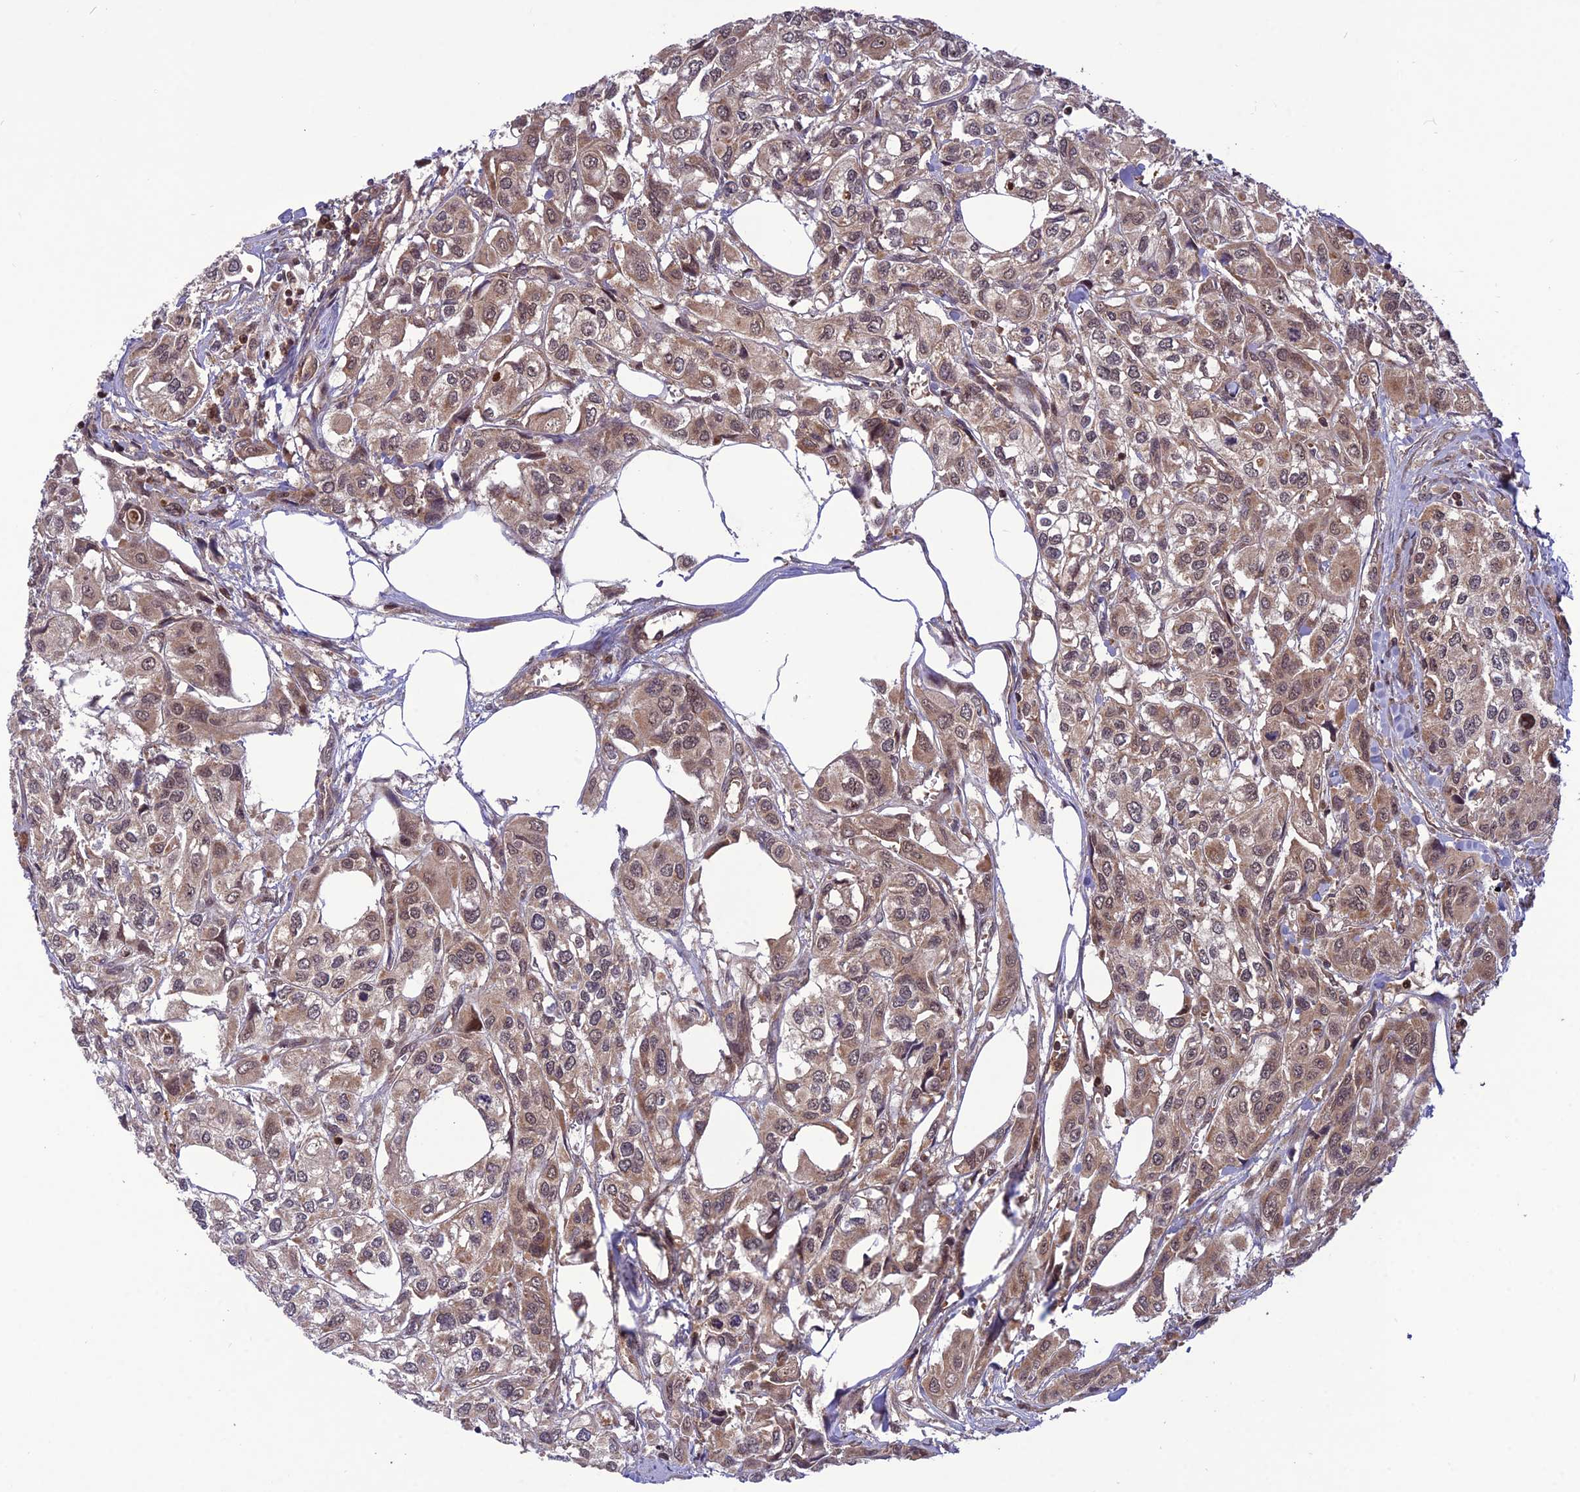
{"staining": {"intensity": "weak", "quantity": ">75%", "location": "cytoplasmic/membranous,nuclear"}, "tissue": "urothelial cancer", "cell_type": "Tumor cells", "image_type": "cancer", "snomed": [{"axis": "morphology", "description": "Urothelial carcinoma, High grade"}, {"axis": "topography", "description": "Urinary bladder"}], "caption": "Immunohistochemistry staining of urothelial cancer, which displays low levels of weak cytoplasmic/membranous and nuclear expression in about >75% of tumor cells indicating weak cytoplasmic/membranous and nuclear protein expression. The staining was performed using DAB (brown) for protein detection and nuclei were counterstained in hematoxylin (blue).", "gene": "NDUFC1", "patient": {"sex": "male", "age": 67}}